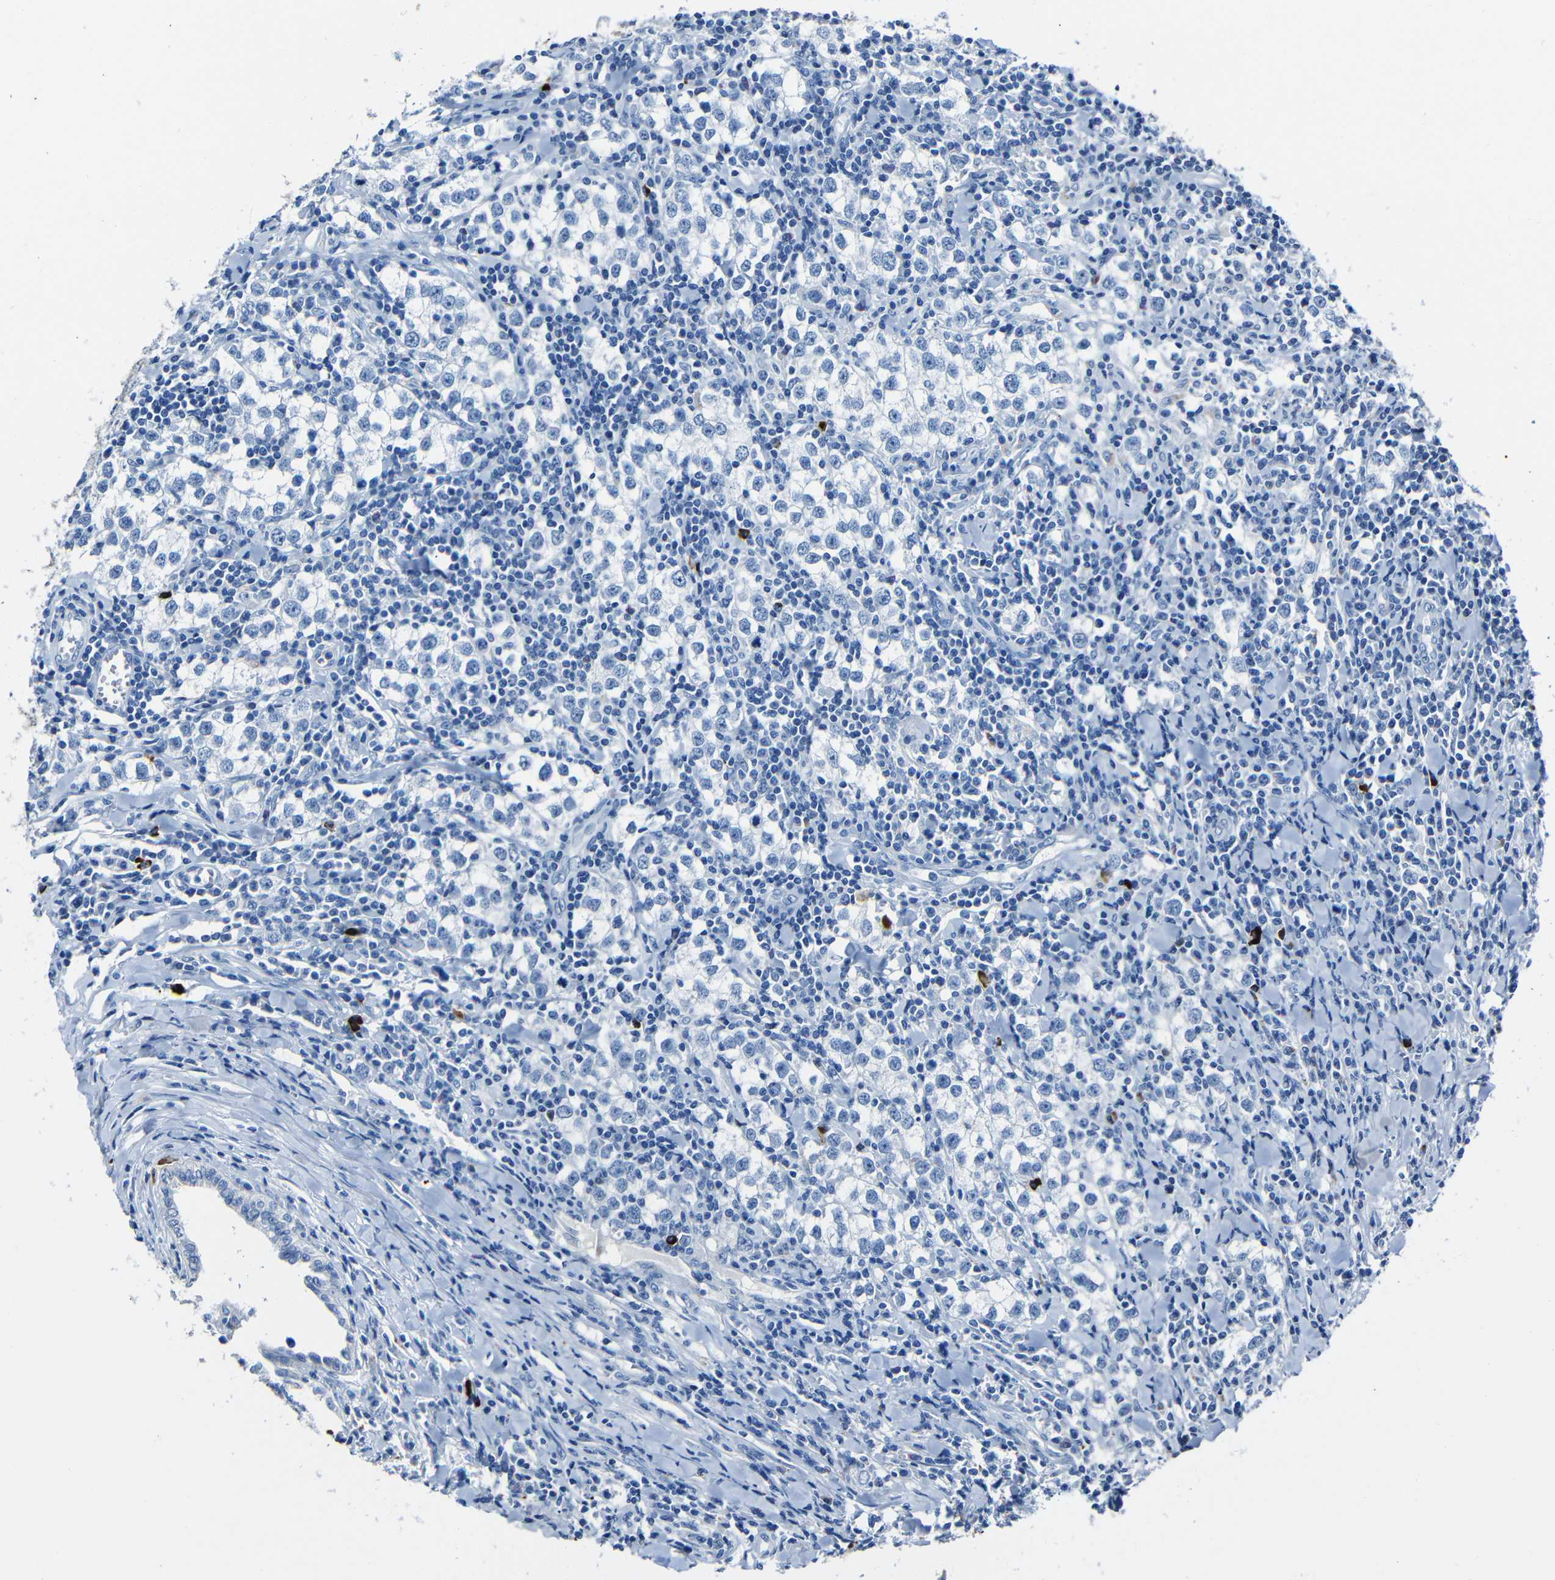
{"staining": {"intensity": "negative", "quantity": "none", "location": "none"}, "tissue": "testis cancer", "cell_type": "Tumor cells", "image_type": "cancer", "snomed": [{"axis": "morphology", "description": "Seminoma, NOS"}, {"axis": "morphology", "description": "Carcinoma, Embryonal, NOS"}, {"axis": "topography", "description": "Testis"}], "caption": "Immunohistochemistry (IHC) image of neoplastic tissue: testis cancer (seminoma) stained with DAB (3,3'-diaminobenzidine) demonstrates no significant protein positivity in tumor cells.", "gene": "CLDN11", "patient": {"sex": "male", "age": 36}}